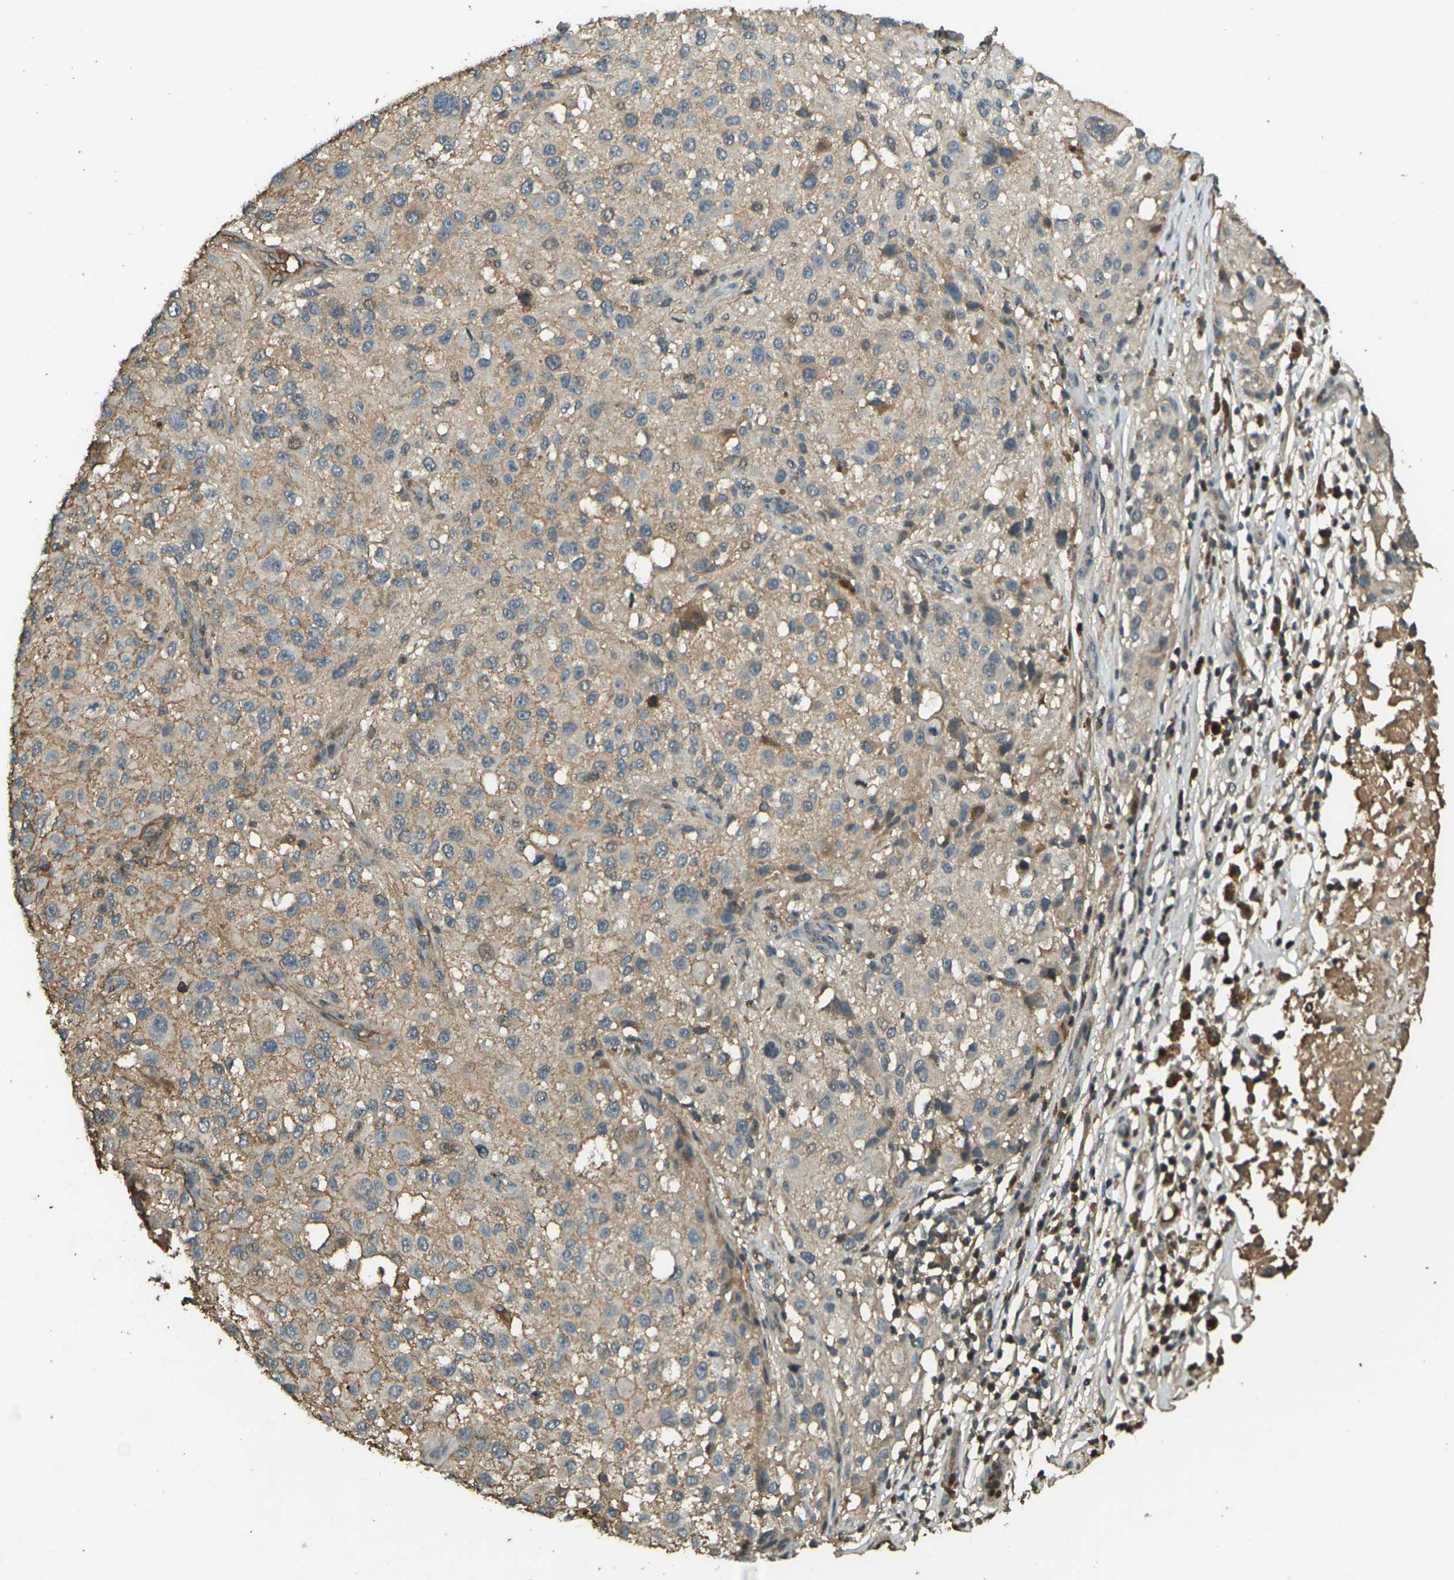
{"staining": {"intensity": "moderate", "quantity": ">75%", "location": "cytoplasmic/membranous"}, "tissue": "melanoma", "cell_type": "Tumor cells", "image_type": "cancer", "snomed": [{"axis": "morphology", "description": "Necrosis, NOS"}, {"axis": "morphology", "description": "Malignant melanoma, NOS"}, {"axis": "topography", "description": "Skin"}], "caption": "Immunohistochemical staining of malignant melanoma exhibits moderate cytoplasmic/membranous protein positivity in about >75% of tumor cells.", "gene": "CYP1B1", "patient": {"sex": "female", "age": 87}}